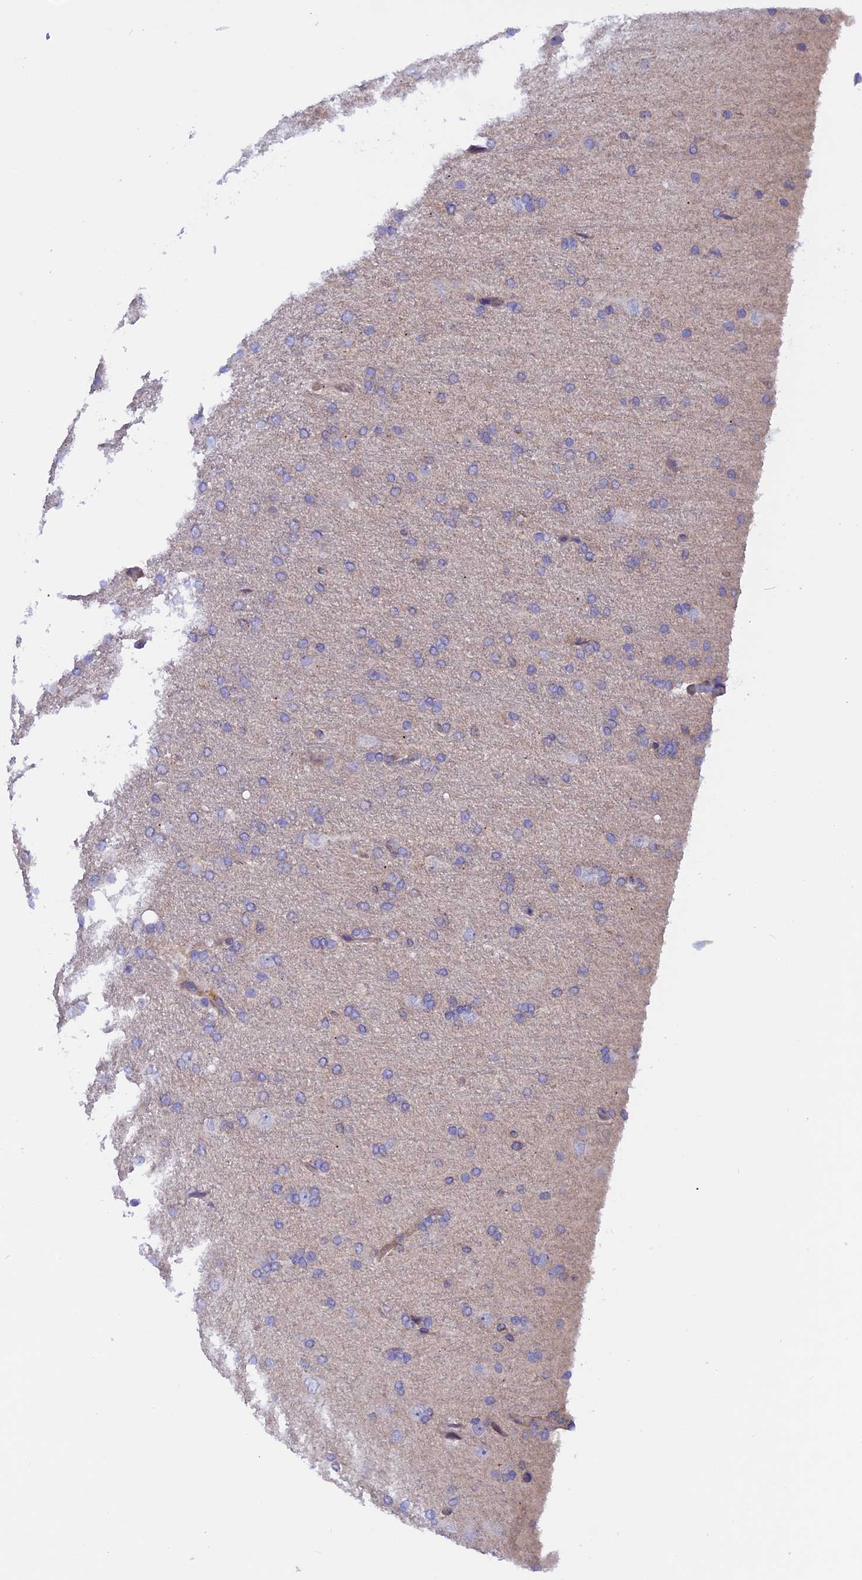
{"staining": {"intensity": "negative", "quantity": "none", "location": "none"}, "tissue": "glioma", "cell_type": "Tumor cells", "image_type": "cancer", "snomed": [{"axis": "morphology", "description": "Glioma, malignant, High grade"}, {"axis": "topography", "description": "Brain"}], "caption": "High magnification brightfield microscopy of glioma stained with DAB (3,3'-diaminobenzidine) (brown) and counterstained with hematoxylin (blue): tumor cells show no significant expression. (DAB immunohistochemistry with hematoxylin counter stain).", "gene": "HYCC1", "patient": {"sex": "male", "age": 72}}